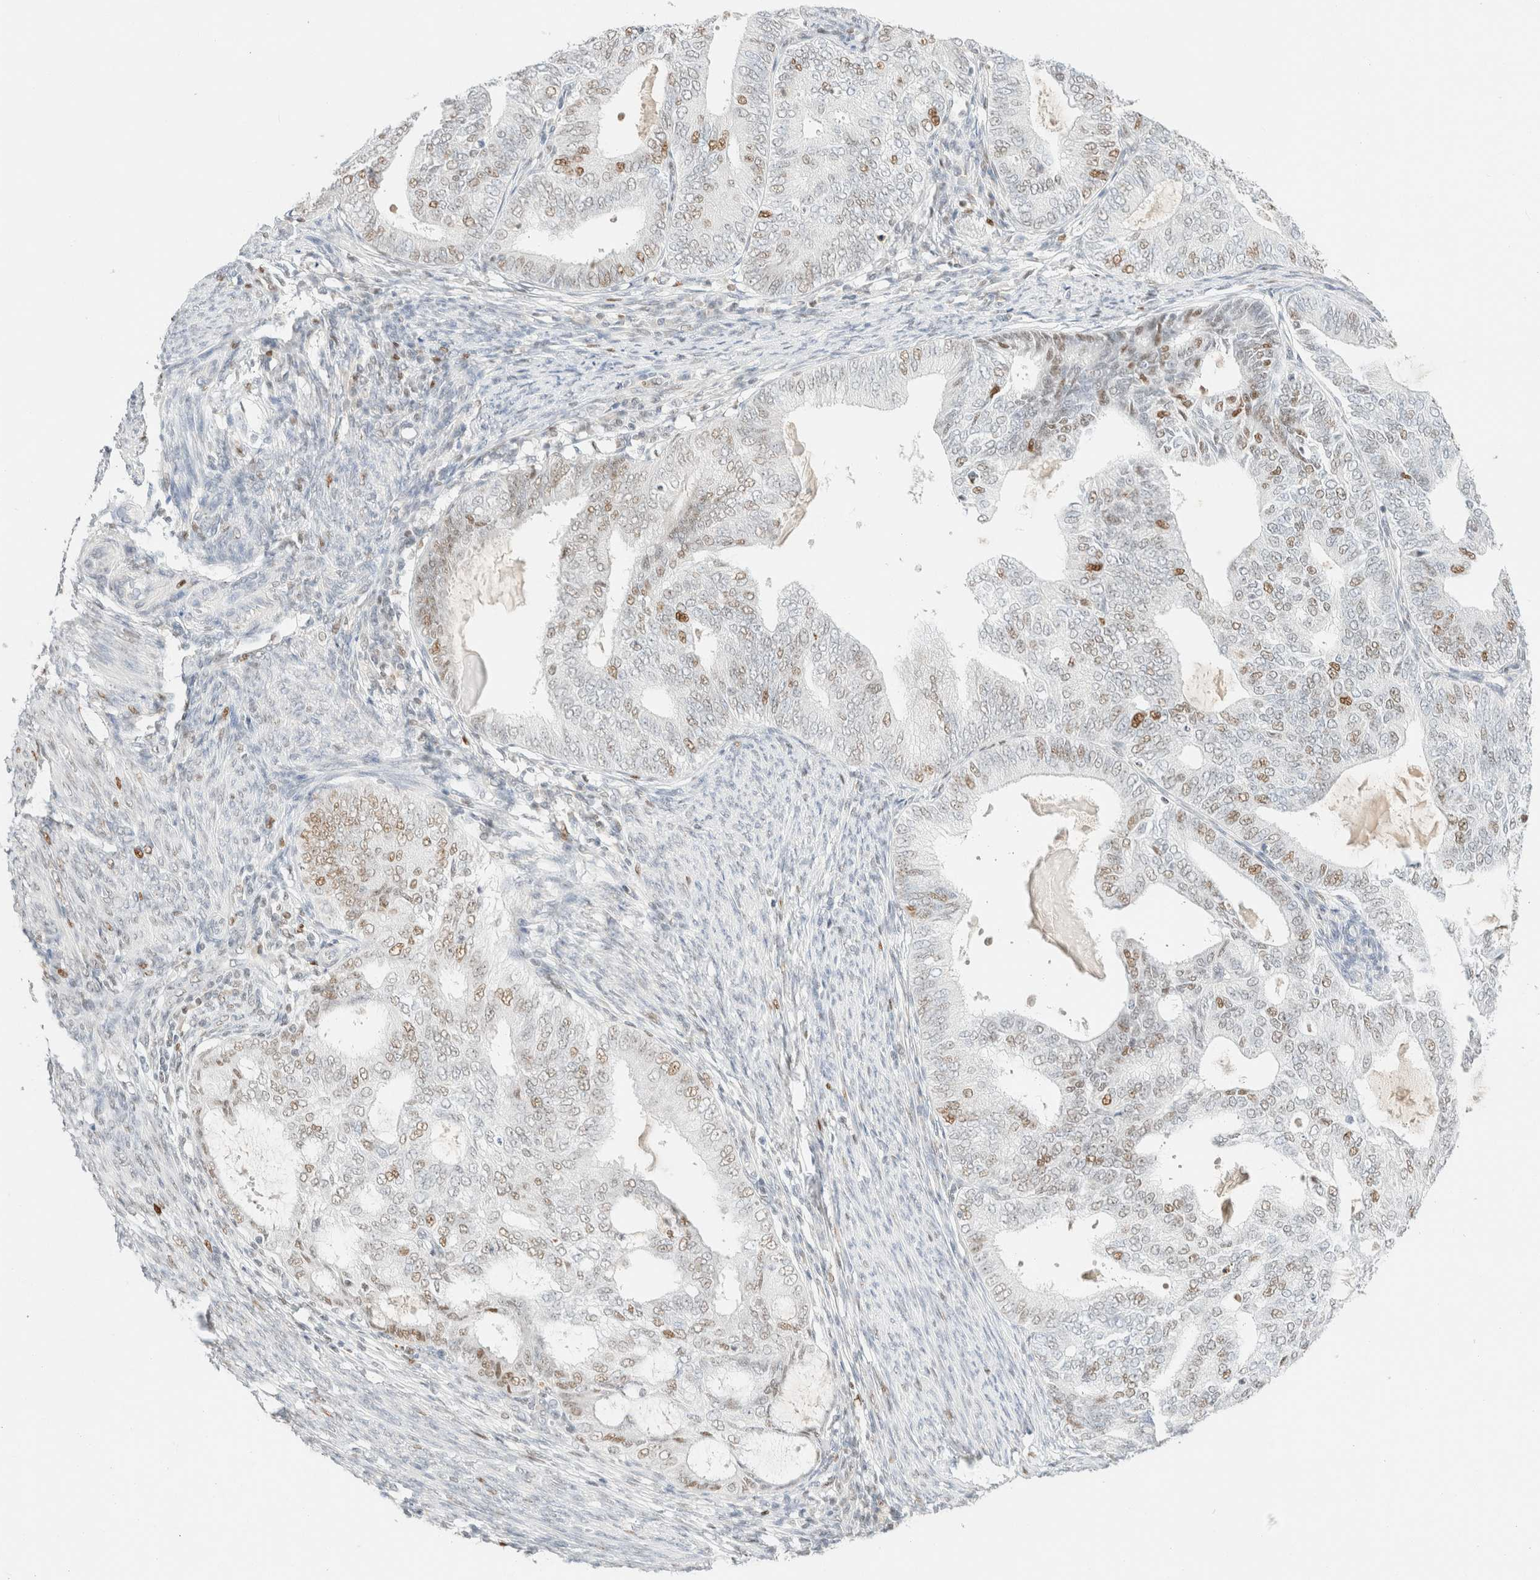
{"staining": {"intensity": "weak", "quantity": "25%-75%", "location": "nuclear"}, "tissue": "endometrial cancer", "cell_type": "Tumor cells", "image_type": "cancer", "snomed": [{"axis": "morphology", "description": "Adenocarcinoma, NOS"}, {"axis": "topography", "description": "Endometrium"}], "caption": "Tumor cells exhibit low levels of weak nuclear staining in about 25%-75% of cells in endometrial cancer. (DAB = brown stain, brightfield microscopy at high magnification).", "gene": "DDB2", "patient": {"sex": "female", "age": 58}}